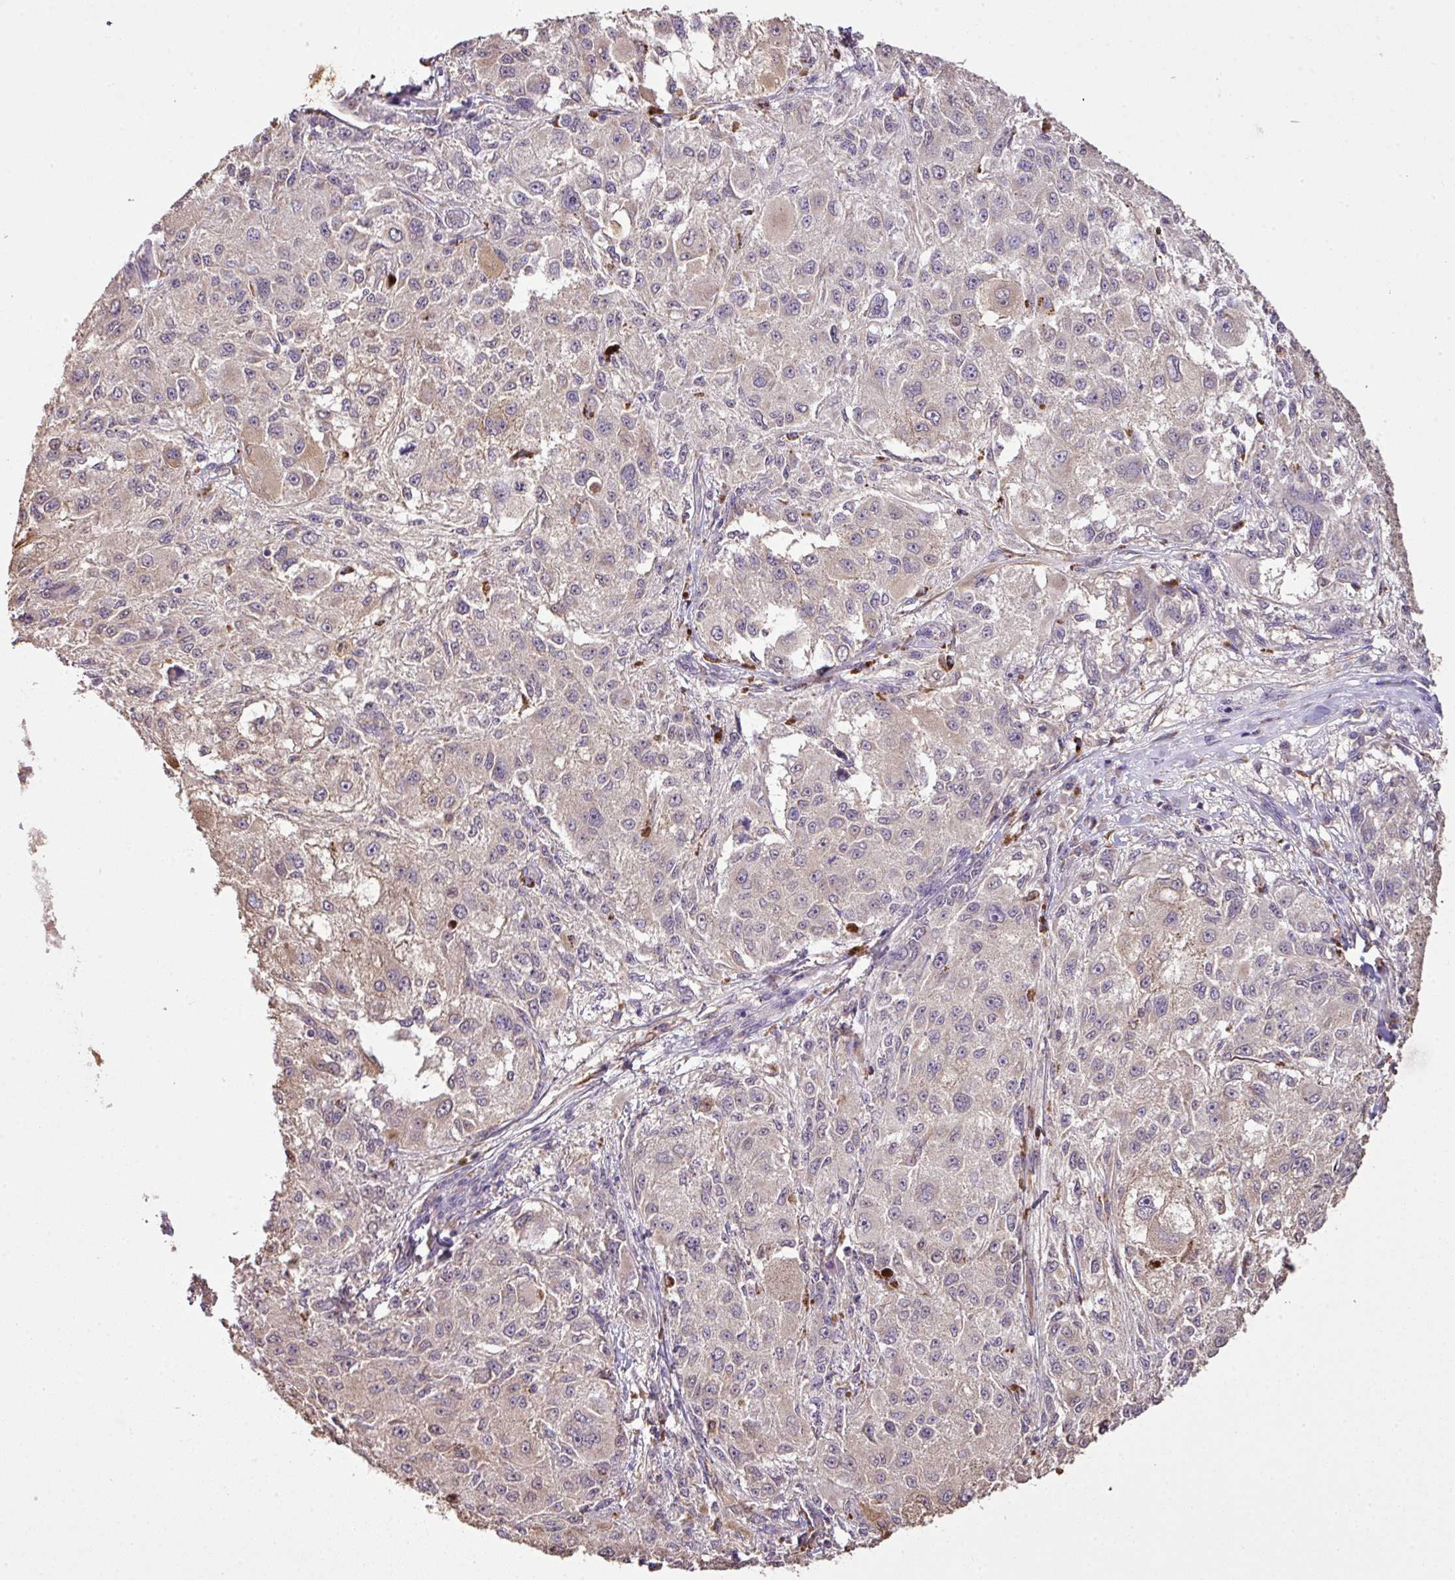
{"staining": {"intensity": "weak", "quantity": "<25%", "location": "nuclear"}, "tissue": "melanoma", "cell_type": "Tumor cells", "image_type": "cancer", "snomed": [{"axis": "morphology", "description": "Necrosis, NOS"}, {"axis": "morphology", "description": "Malignant melanoma, NOS"}, {"axis": "topography", "description": "Skin"}], "caption": "Melanoma was stained to show a protein in brown. There is no significant staining in tumor cells. (DAB IHC with hematoxylin counter stain).", "gene": "SMCO4", "patient": {"sex": "female", "age": 87}}